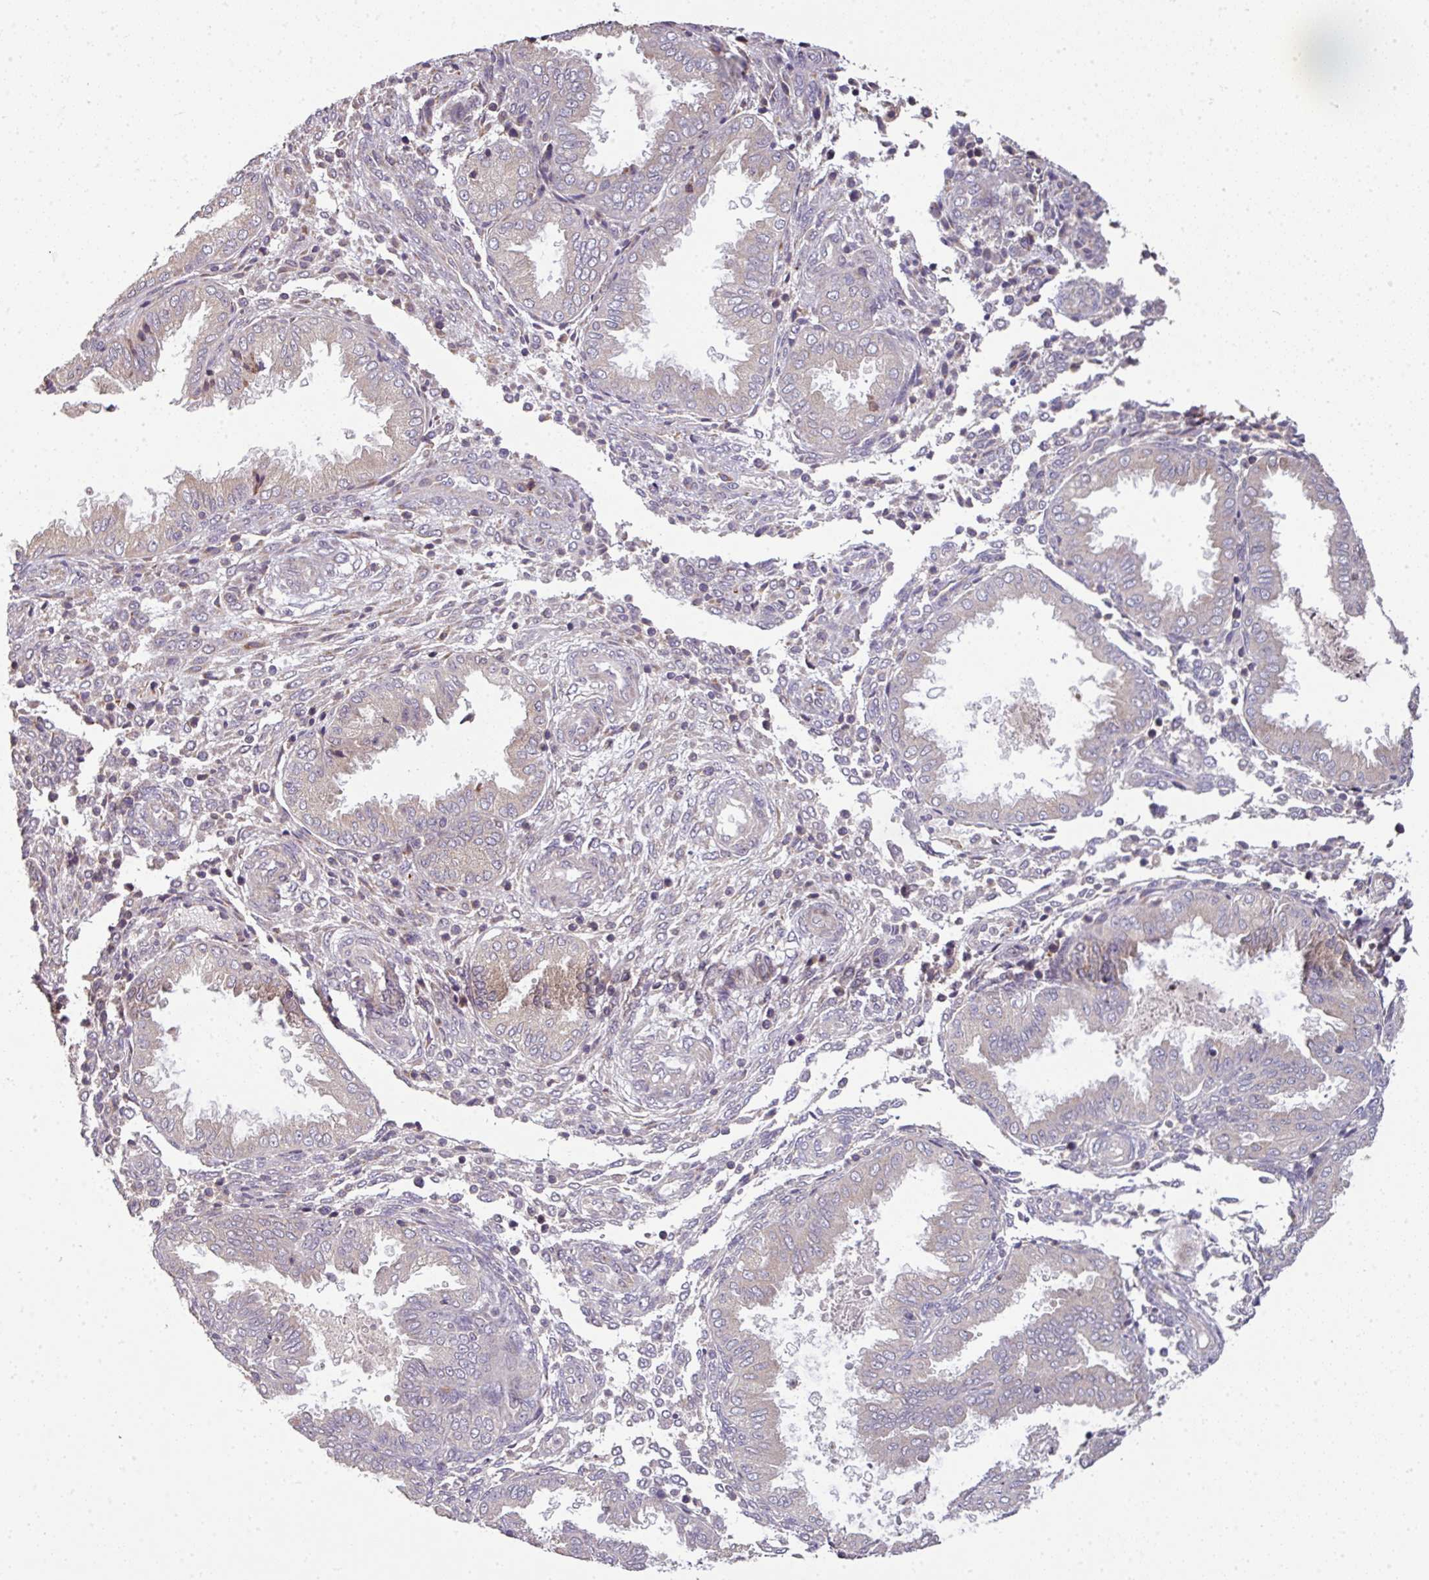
{"staining": {"intensity": "negative", "quantity": "none", "location": "none"}, "tissue": "endometrium", "cell_type": "Cells in endometrial stroma", "image_type": "normal", "snomed": [{"axis": "morphology", "description": "Normal tissue, NOS"}, {"axis": "topography", "description": "Endometrium"}], "caption": "IHC histopathology image of unremarkable endometrium stained for a protein (brown), which exhibits no staining in cells in endometrial stroma.", "gene": "SPCS3", "patient": {"sex": "female", "age": 33}}